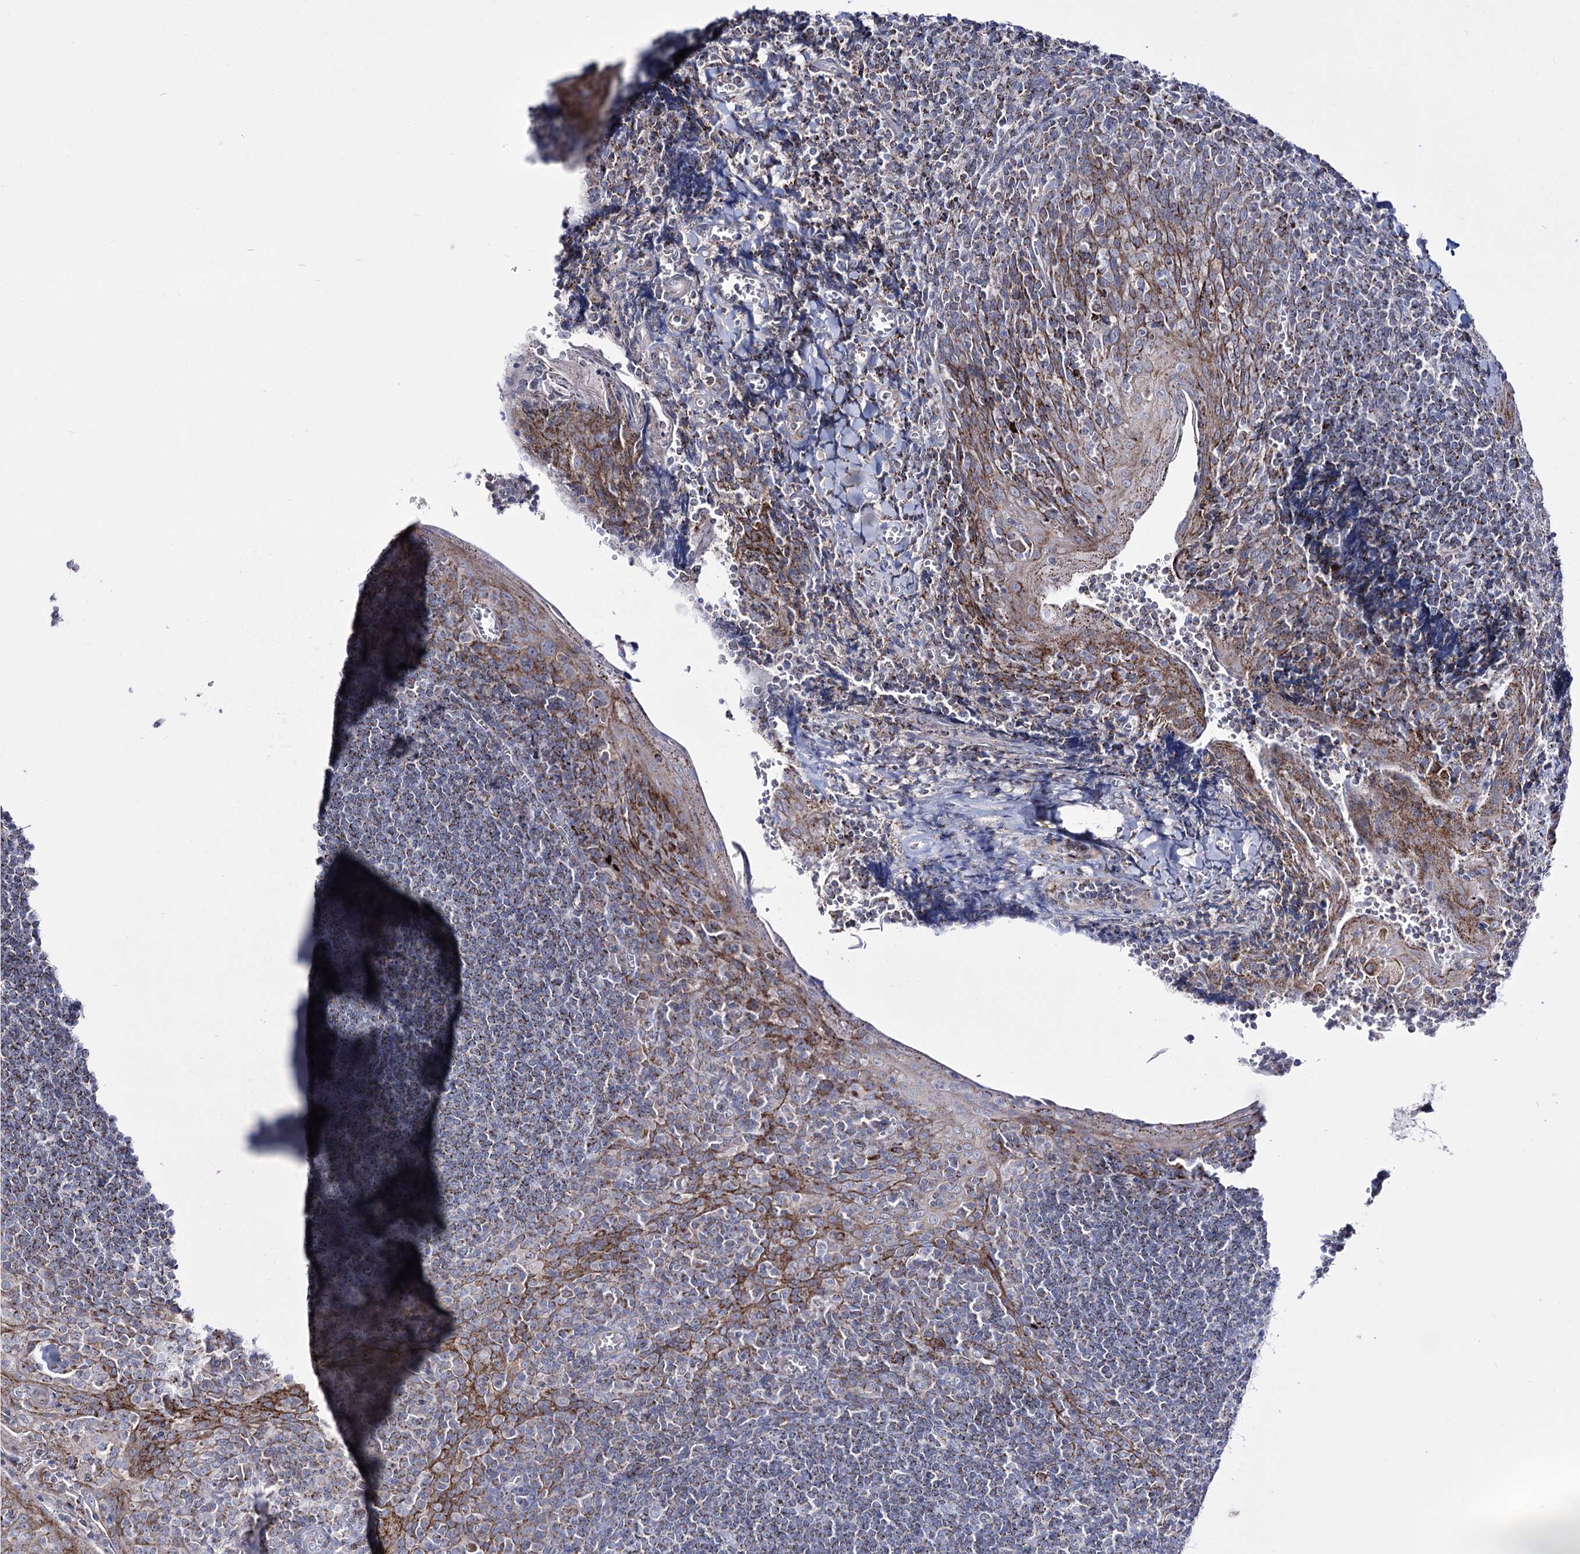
{"staining": {"intensity": "weak", "quantity": "25%-75%", "location": "cytoplasmic/membranous"}, "tissue": "tonsil", "cell_type": "Non-germinal center cells", "image_type": "normal", "snomed": [{"axis": "morphology", "description": "Normal tissue, NOS"}, {"axis": "topography", "description": "Tonsil"}], "caption": "Weak cytoplasmic/membranous positivity is present in approximately 25%-75% of non-germinal center cells in benign tonsil.", "gene": "OSBPL5", "patient": {"sex": "male", "age": 27}}